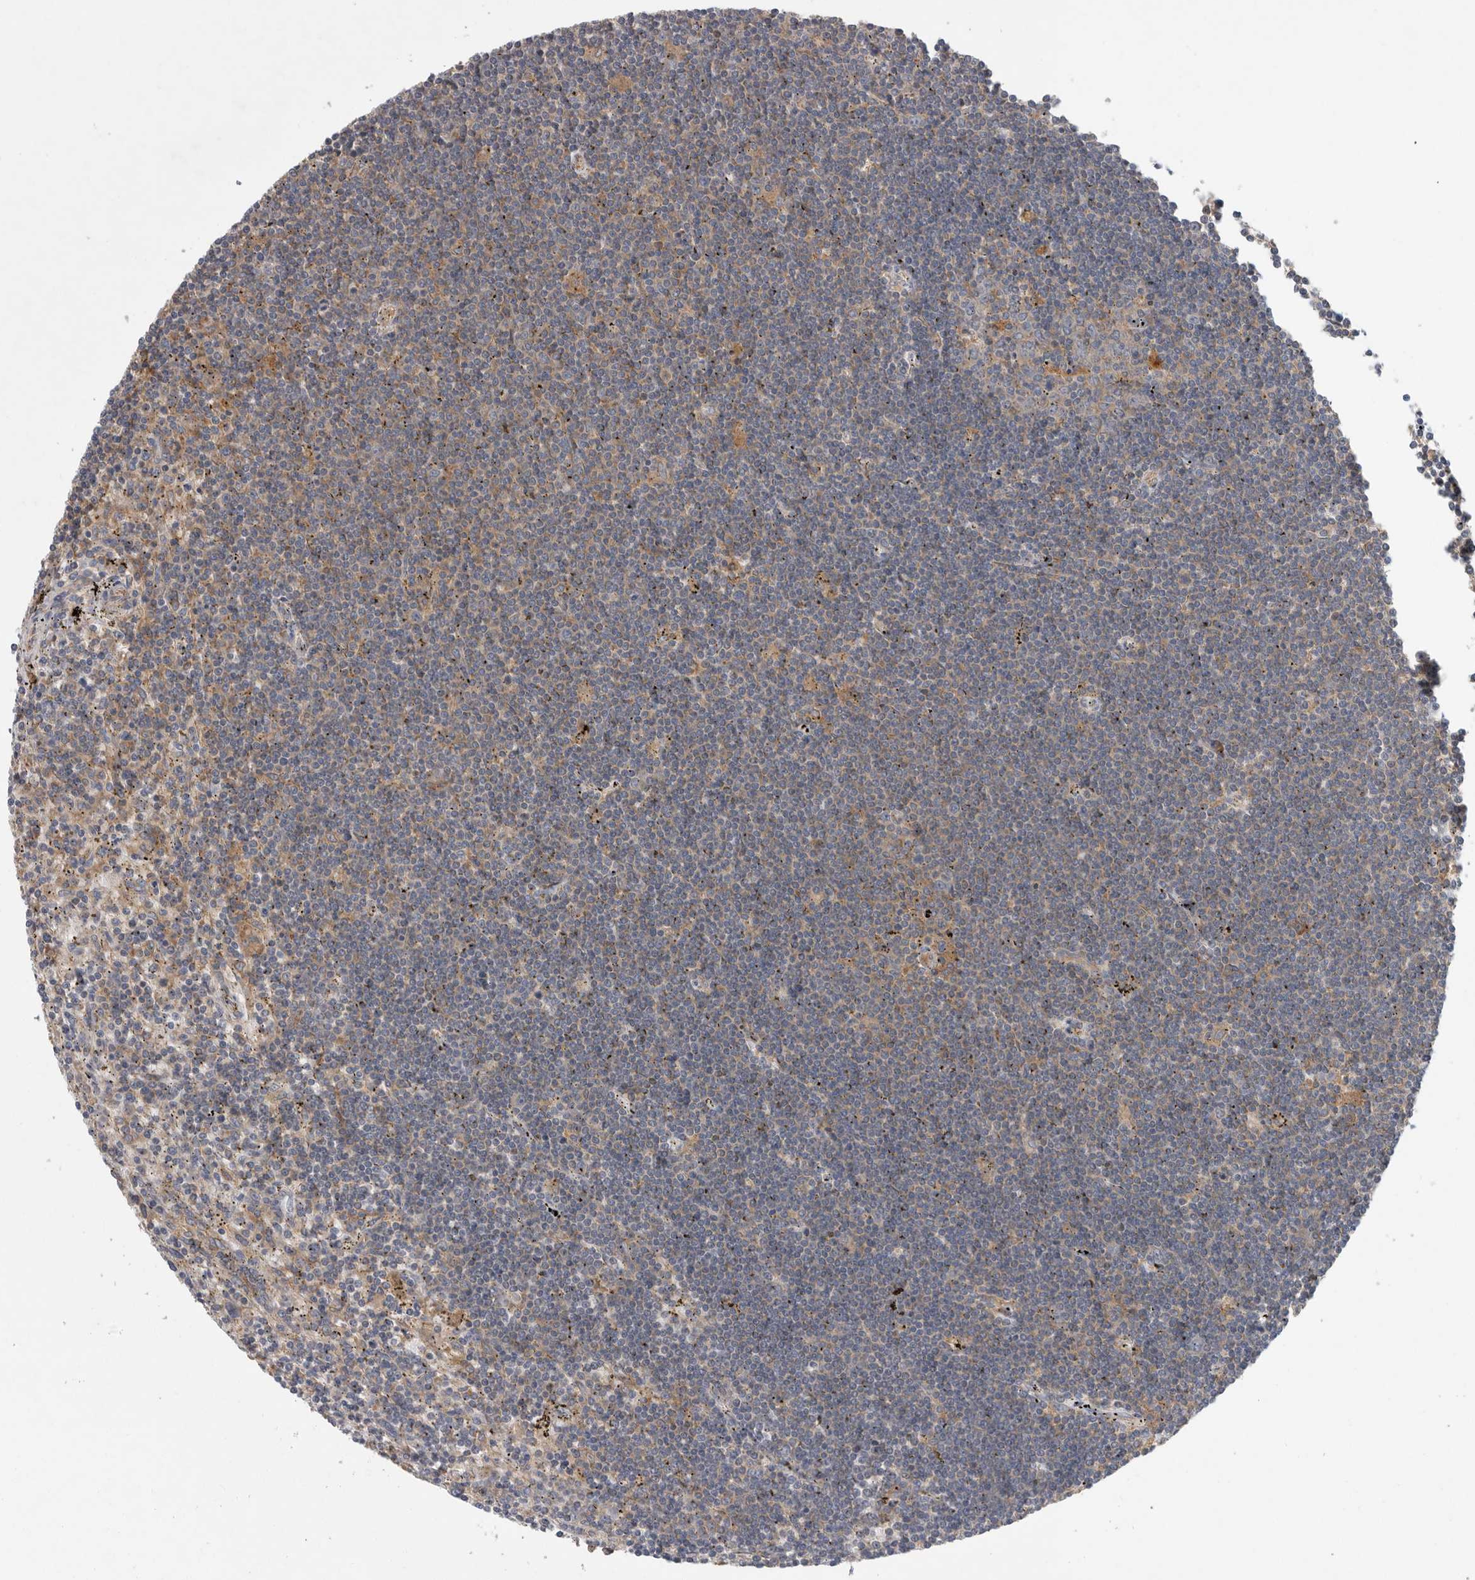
{"staining": {"intensity": "weak", "quantity": "<25%", "location": "cytoplasmic/membranous"}, "tissue": "lymphoma", "cell_type": "Tumor cells", "image_type": "cancer", "snomed": [{"axis": "morphology", "description": "Malignant lymphoma, non-Hodgkin's type, Low grade"}, {"axis": "topography", "description": "Spleen"}], "caption": "Human lymphoma stained for a protein using immunohistochemistry shows no expression in tumor cells.", "gene": "C1orf109", "patient": {"sex": "male", "age": 76}}